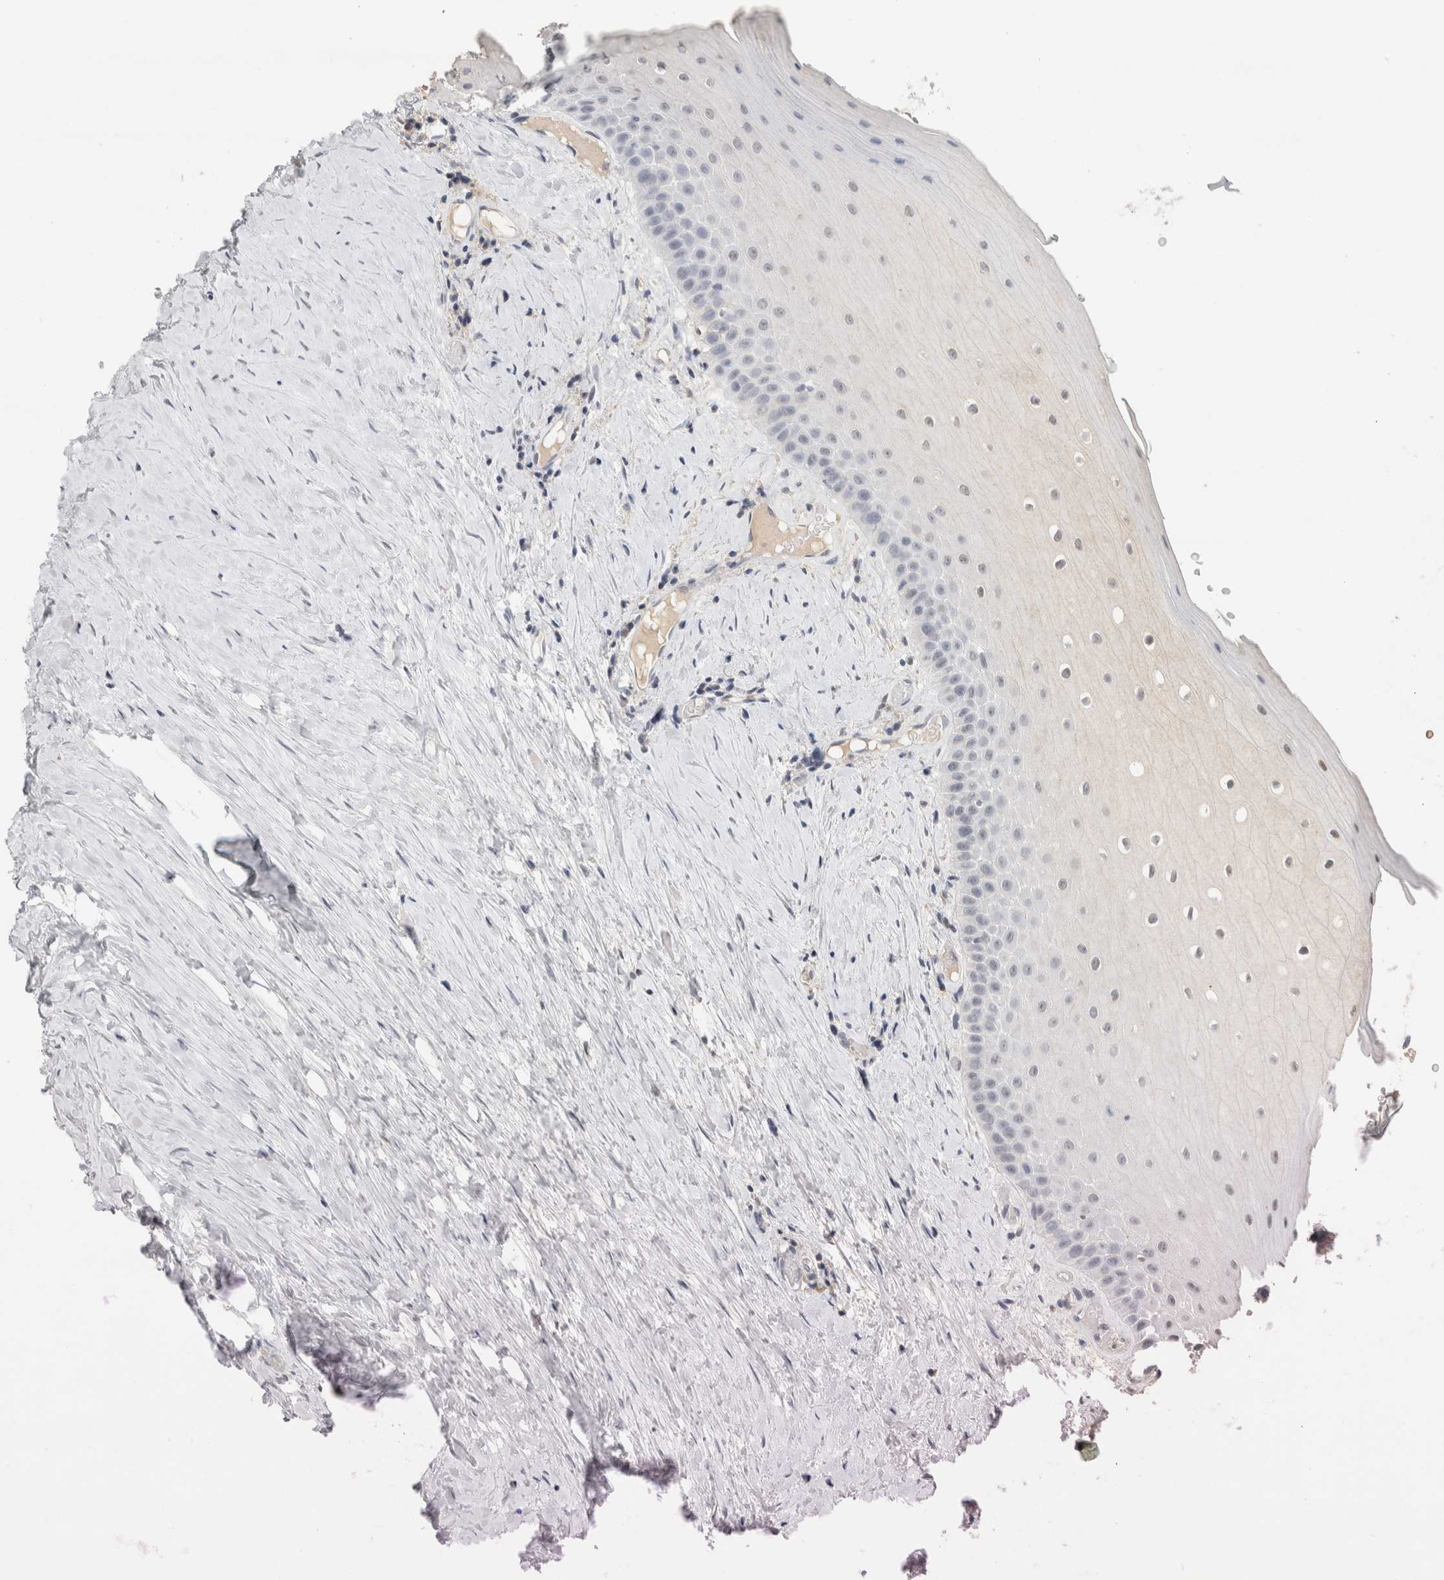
{"staining": {"intensity": "negative", "quantity": "none", "location": "none"}, "tissue": "oral mucosa", "cell_type": "Squamous epithelial cells", "image_type": "normal", "snomed": [{"axis": "morphology", "description": "Normal tissue, NOS"}, {"axis": "topography", "description": "Skeletal muscle"}, {"axis": "topography", "description": "Oral tissue"}, {"axis": "topography", "description": "Peripheral nerve tissue"}], "caption": "Histopathology image shows no significant protein positivity in squamous epithelial cells of benign oral mucosa.", "gene": "TRAT1", "patient": {"sex": "female", "age": 84}}